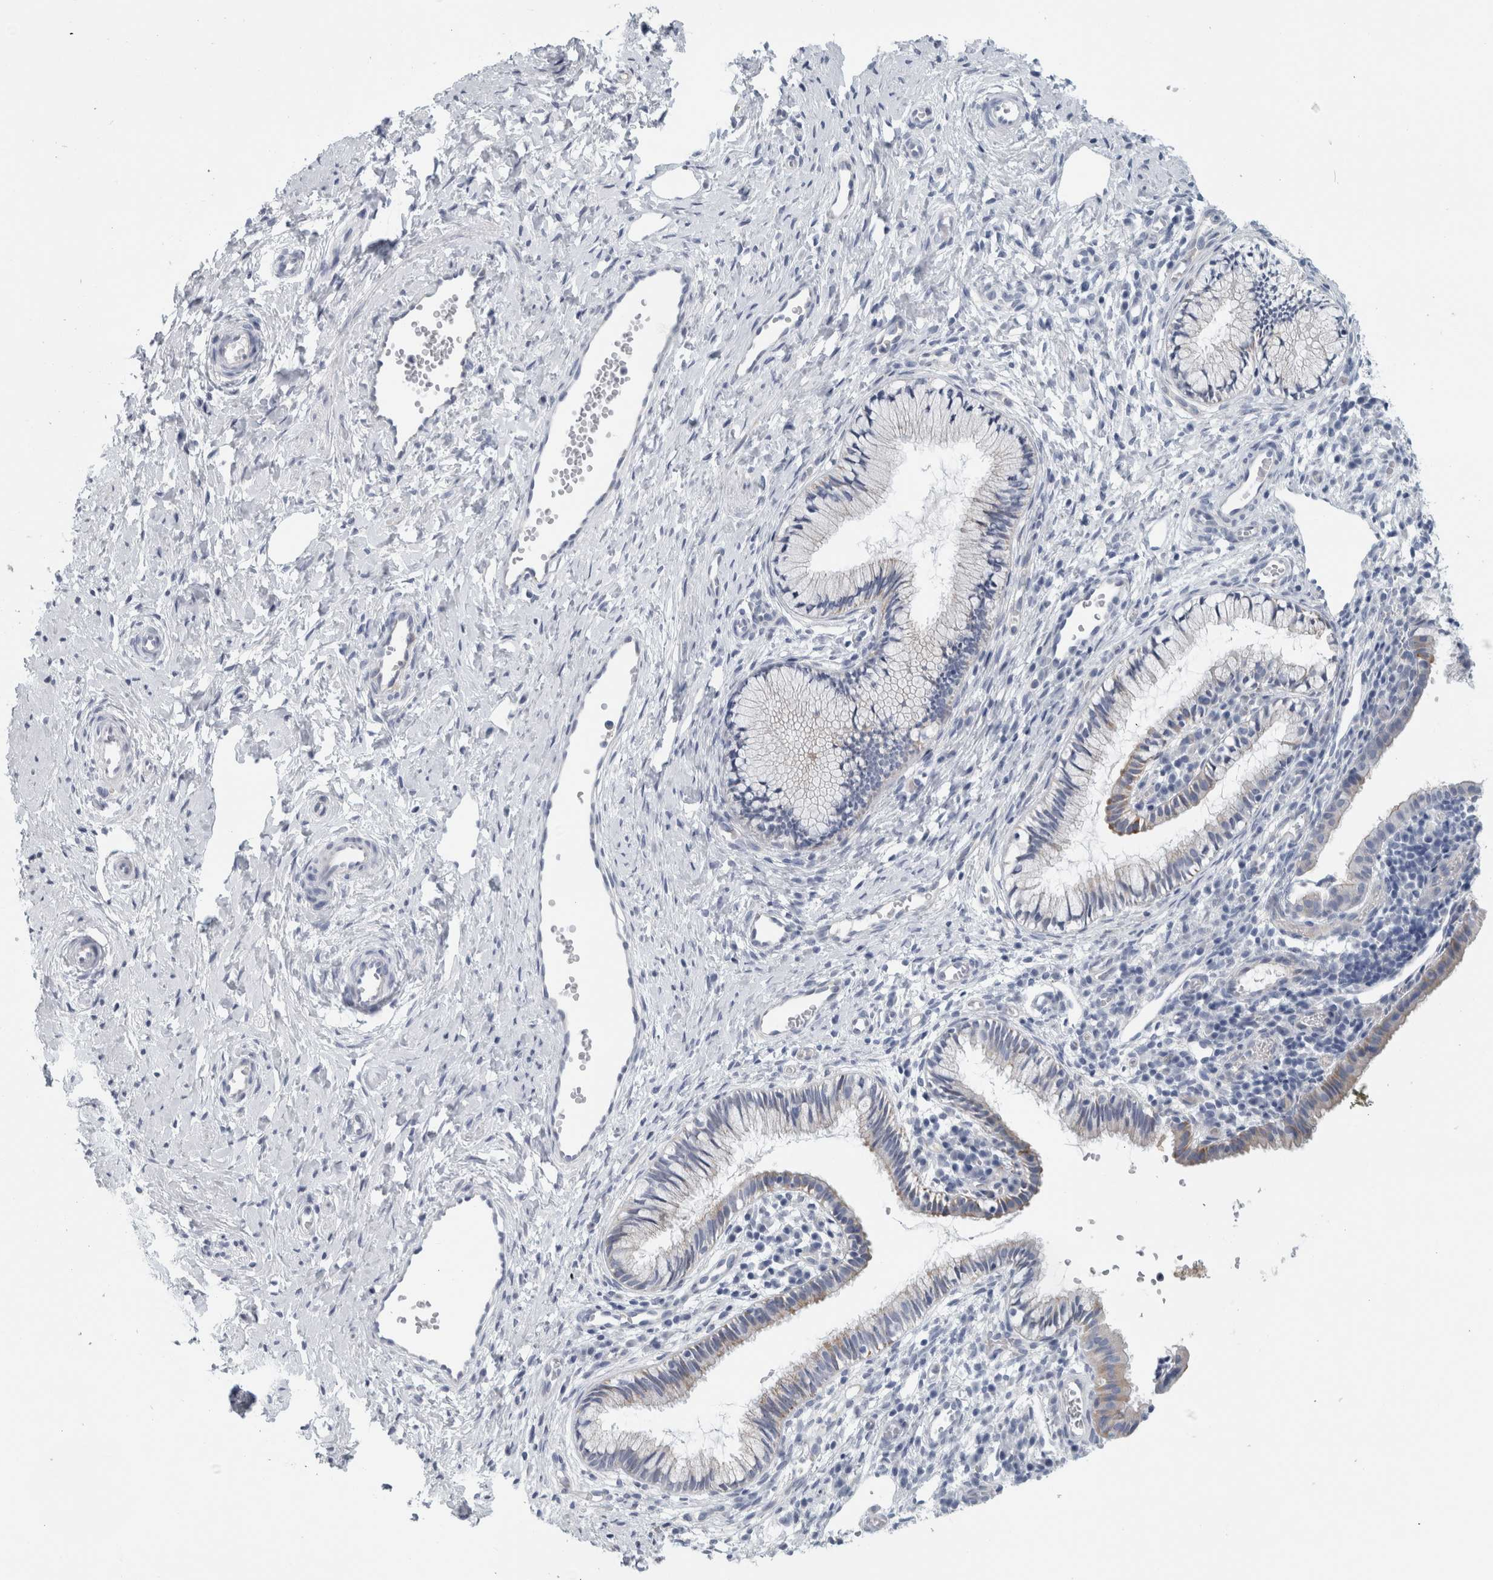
{"staining": {"intensity": "negative", "quantity": "none", "location": "none"}, "tissue": "cervix", "cell_type": "Glandular cells", "image_type": "normal", "snomed": [{"axis": "morphology", "description": "Normal tissue, NOS"}, {"axis": "topography", "description": "Cervix"}], "caption": "The image displays no significant positivity in glandular cells of cervix.", "gene": "B3GNT3", "patient": {"sex": "female", "age": 27}}